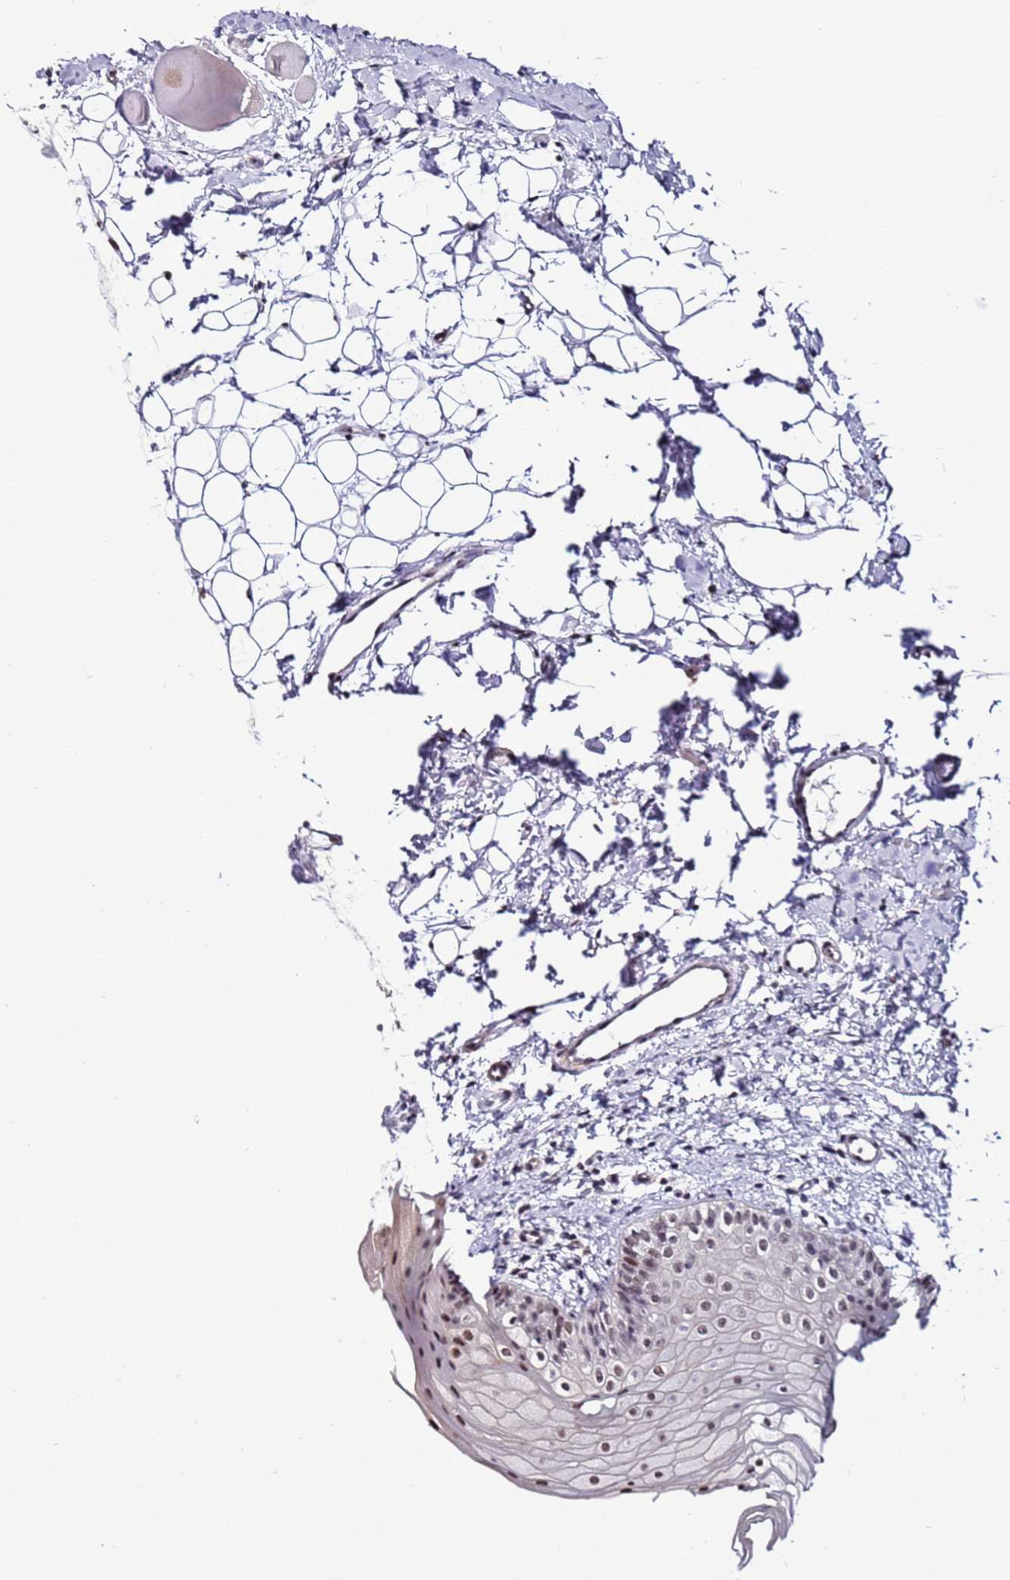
{"staining": {"intensity": "moderate", "quantity": "25%-75%", "location": "nuclear"}, "tissue": "oral mucosa", "cell_type": "Squamous epithelial cells", "image_type": "normal", "snomed": [{"axis": "morphology", "description": "Normal tissue, NOS"}, {"axis": "topography", "description": "Oral tissue"}], "caption": "Moderate nuclear positivity for a protein is identified in approximately 25%-75% of squamous epithelial cells of unremarkable oral mucosa using immunohistochemistry (IHC).", "gene": "PSMA7", "patient": {"sex": "male", "age": 28}}